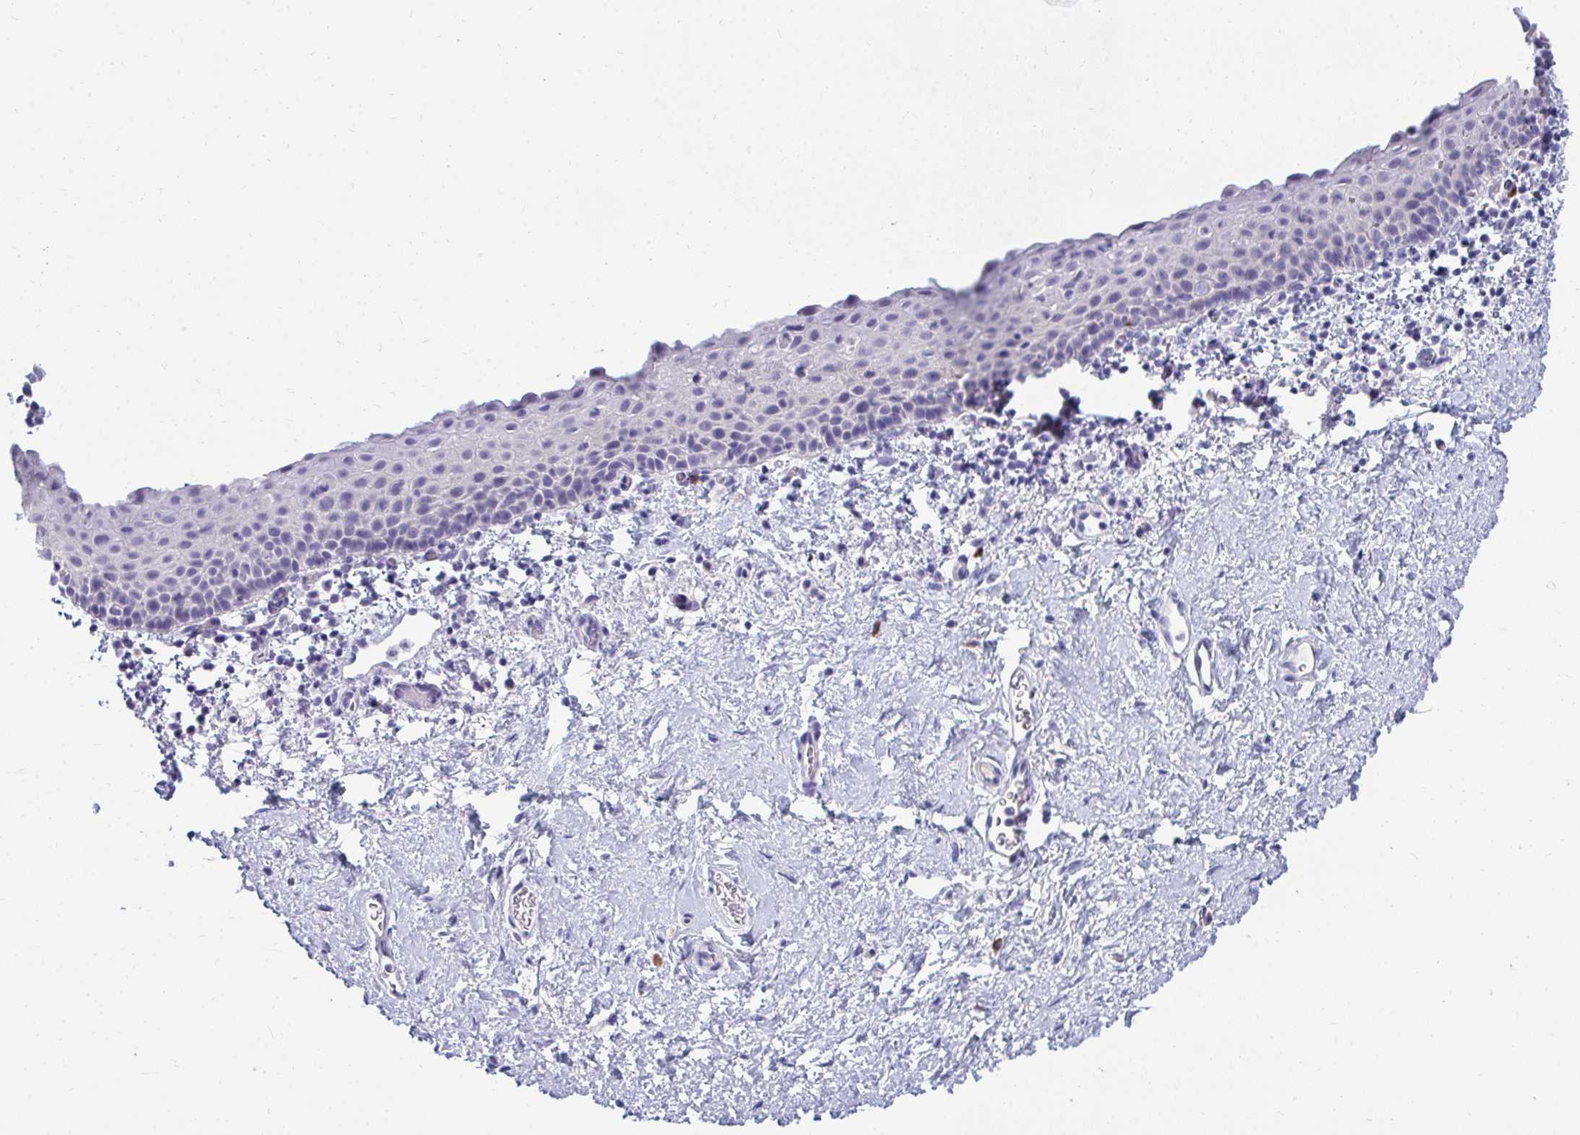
{"staining": {"intensity": "negative", "quantity": "none", "location": "none"}, "tissue": "vagina", "cell_type": "Squamous epithelial cells", "image_type": "normal", "snomed": [{"axis": "morphology", "description": "Normal tissue, NOS"}, {"axis": "topography", "description": "Vagina"}], "caption": "IHC histopathology image of normal vagina: human vagina stained with DAB (3,3'-diaminobenzidine) reveals no significant protein positivity in squamous epithelial cells.", "gene": "TSBP1", "patient": {"sex": "female", "age": 61}}